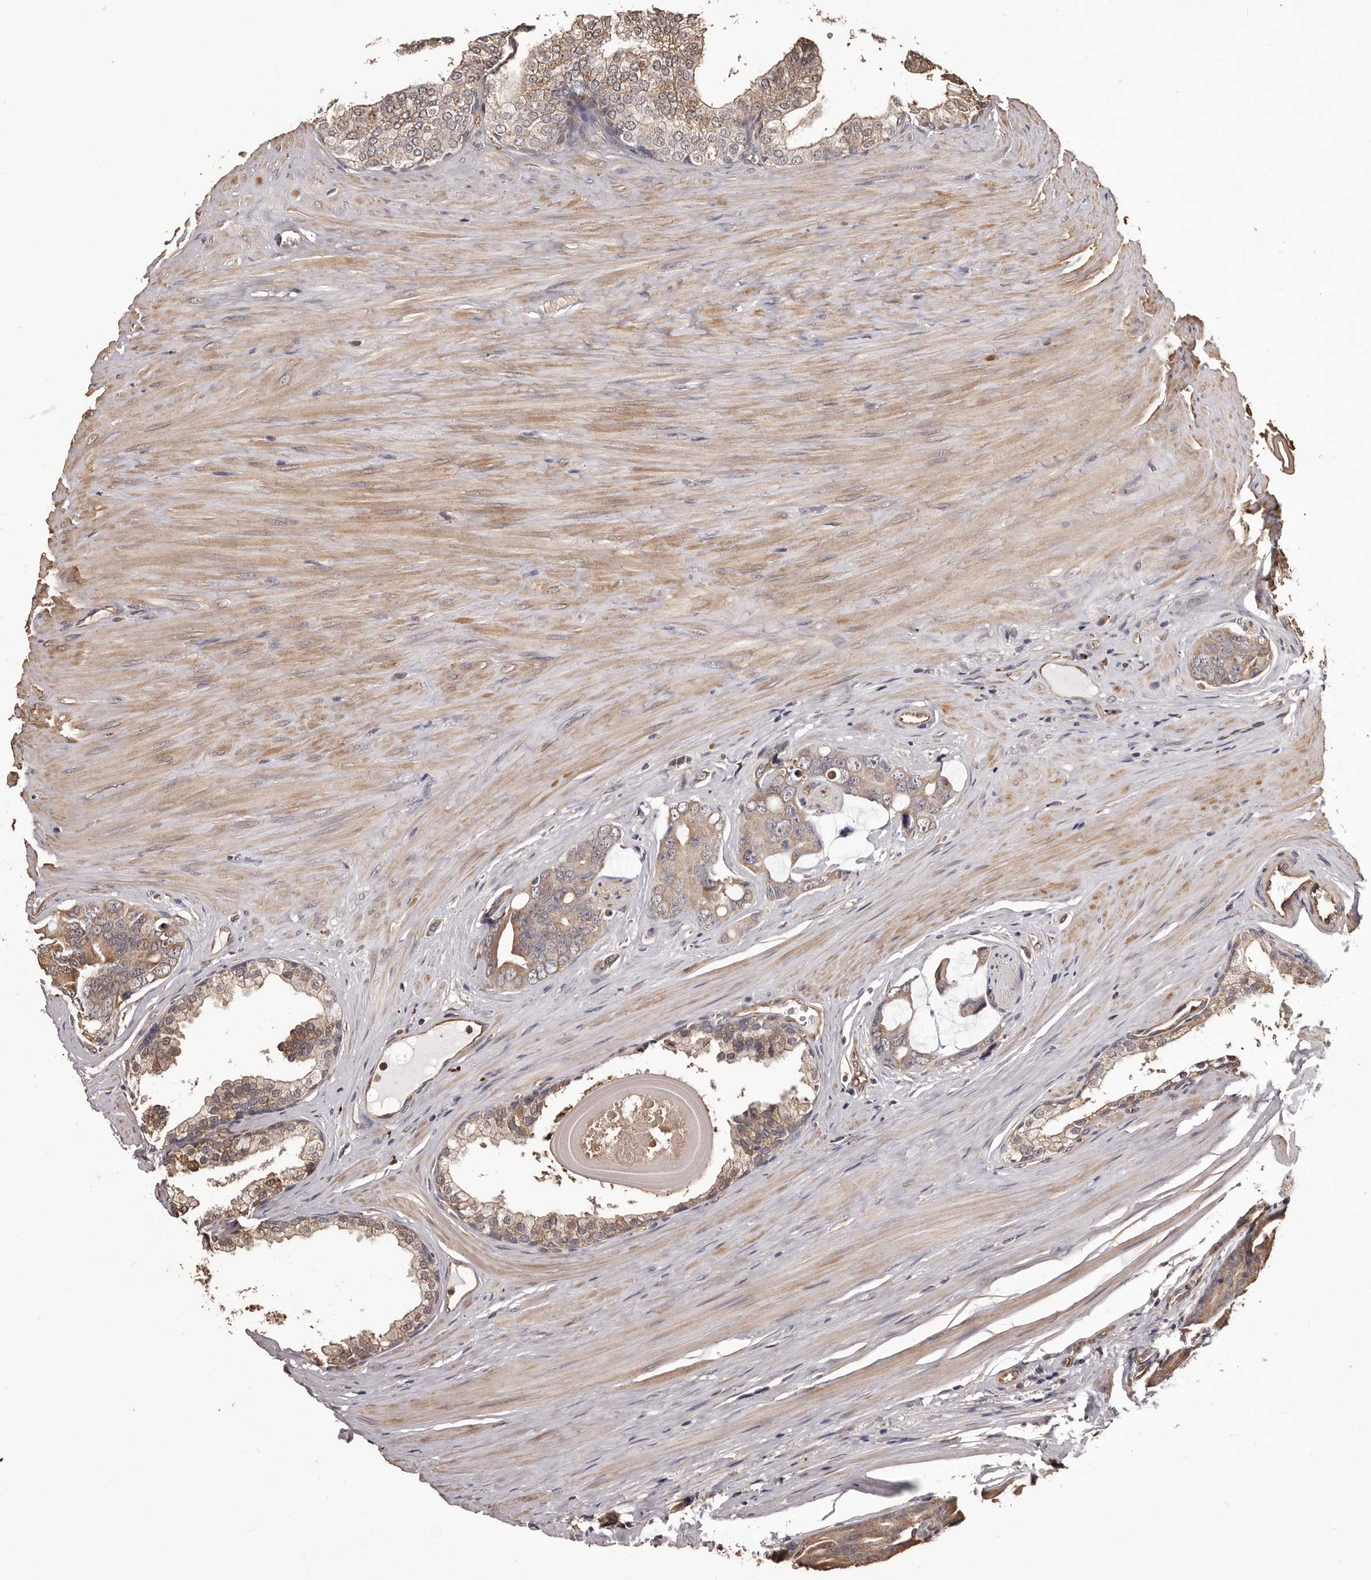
{"staining": {"intensity": "weak", "quantity": "25%-75%", "location": "cytoplasmic/membranous"}, "tissue": "prostate cancer", "cell_type": "Tumor cells", "image_type": "cancer", "snomed": [{"axis": "morphology", "description": "Adenocarcinoma, Medium grade"}, {"axis": "topography", "description": "Prostate"}], "caption": "Immunohistochemical staining of adenocarcinoma (medium-grade) (prostate) exhibits low levels of weak cytoplasmic/membranous expression in about 25%-75% of tumor cells.", "gene": "ALPK1", "patient": {"sex": "male", "age": 53}}